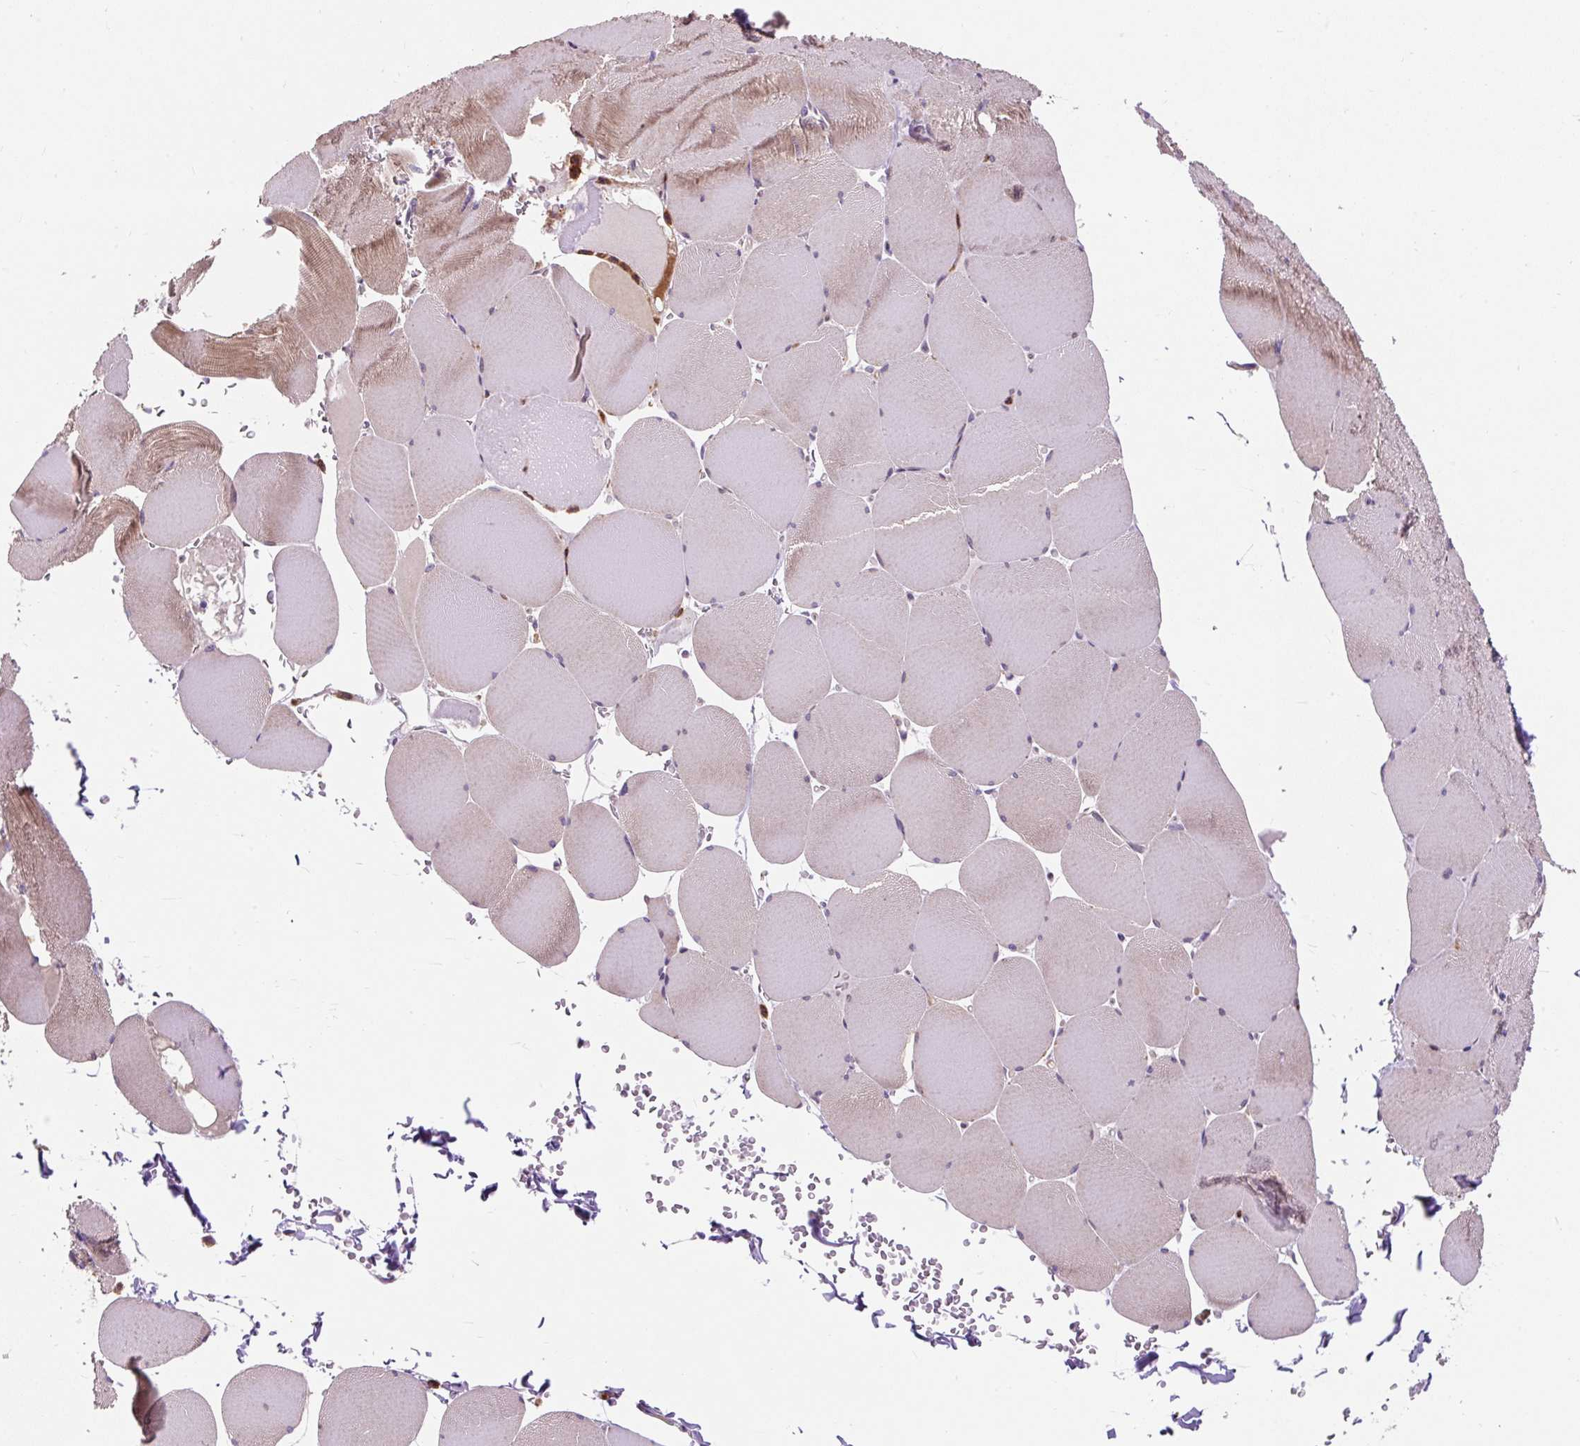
{"staining": {"intensity": "moderate", "quantity": "25%-75%", "location": "cytoplasmic/membranous"}, "tissue": "skeletal muscle", "cell_type": "Myocytes", "image_type": "normal", "snomed": [{"axis": "morphology", "description": "Normal tissue, NOS"}, {"axis": "topography", "description": "Skeletal muscle"}, {"axis": "topography", "description": "Head-Neck"}], "caption": "This is a histology image of immunohistochemistry staining of normal skeletal muscle, which shows moderate staining in the cytoplasmic/membranous of myocytes.", "gene": "CISD3", "patient": {"sex": "male", "age": 66}}